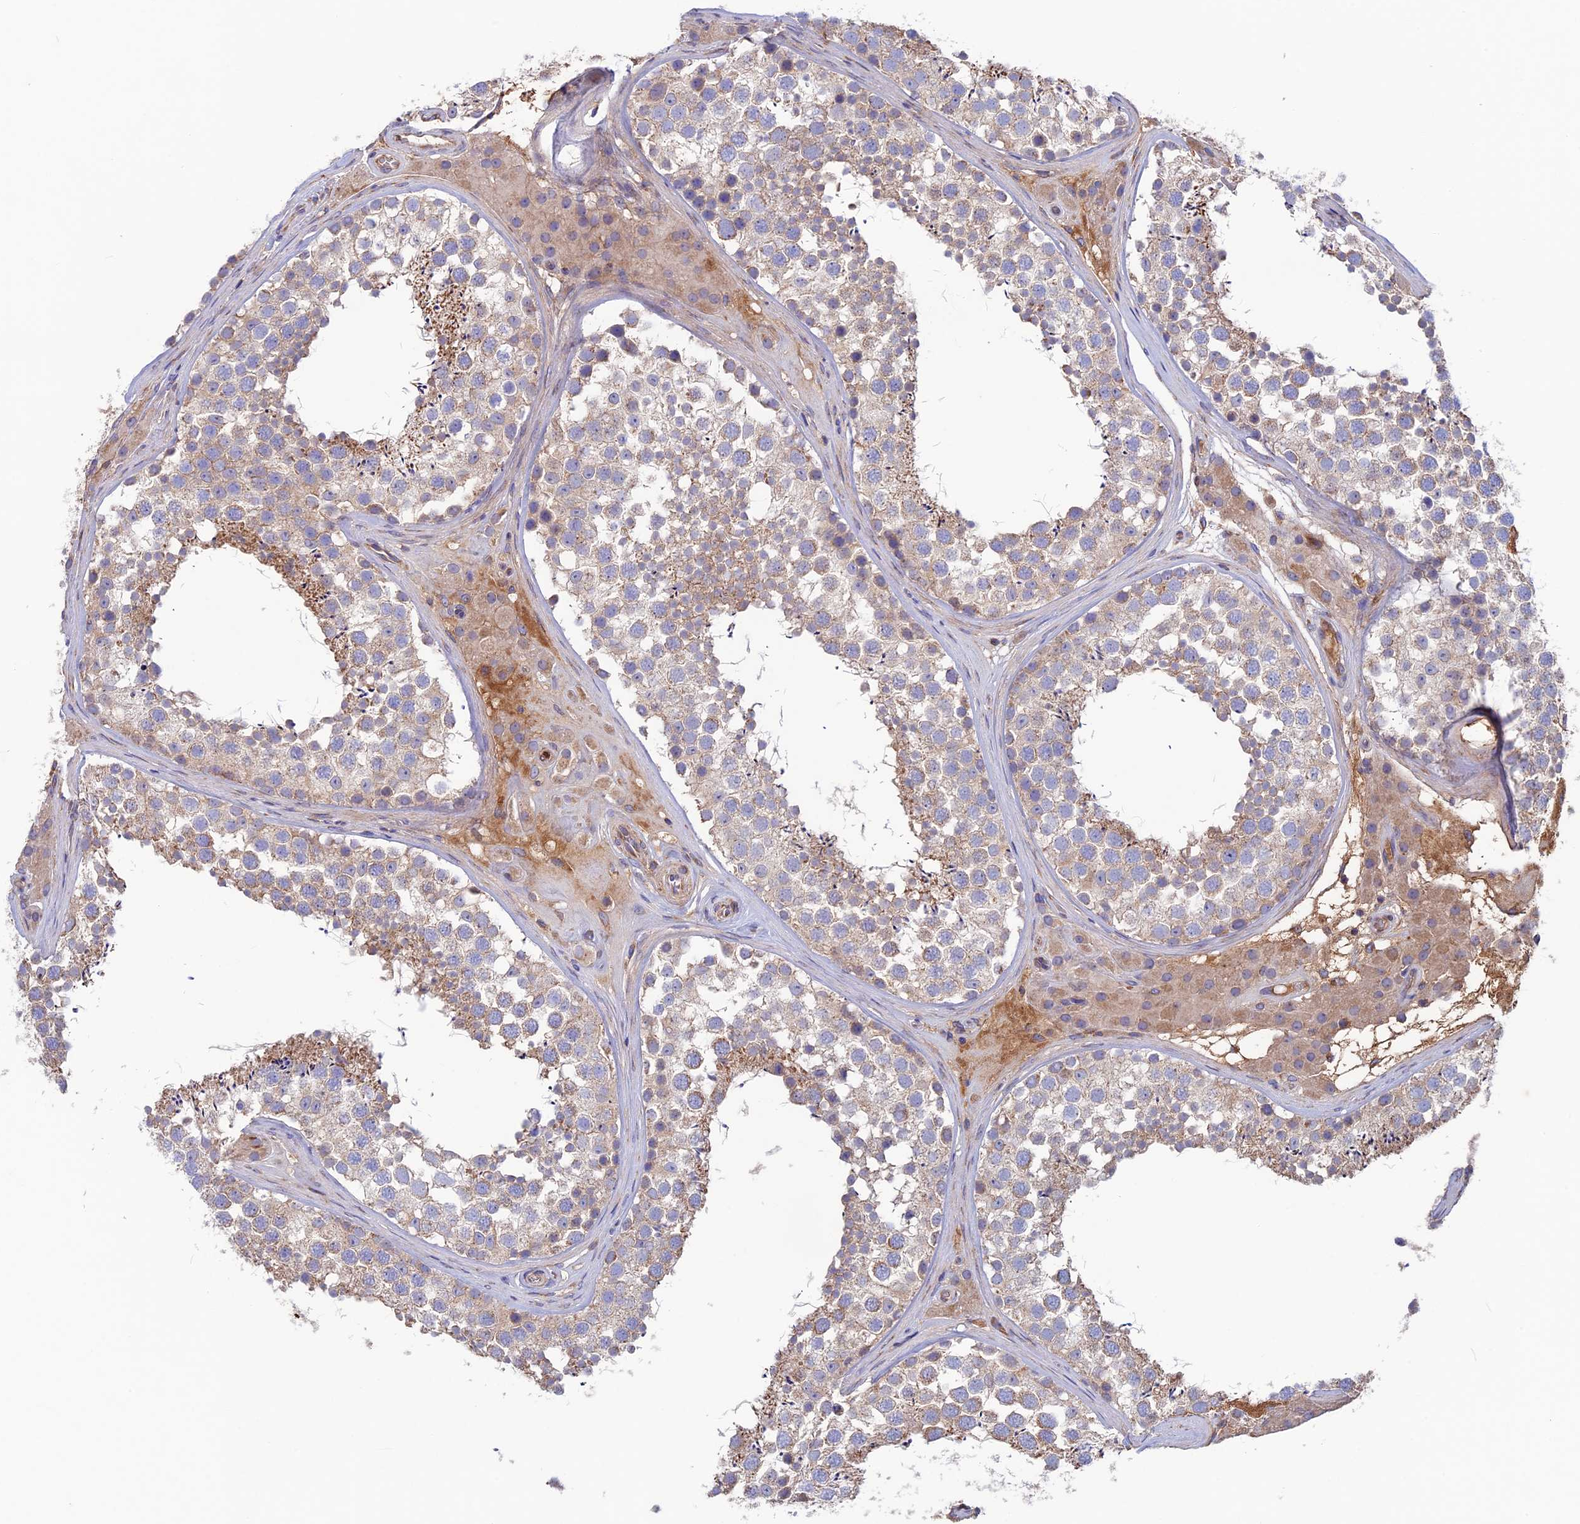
{"staining": {"intensity": "weak", "quantity": "25%-75%", "location": "cytoplasmic/membranous"}, "tissue": "testis", "cell_type": "Cells in seminiferous ducts", "image_type": "normal", "snomed": [{"axis": "morphology", "description": "Normal tissue, NOS"}, {"axis": "topography", "description": "Testis"}], "caption": "Normal testis demonstrates weak cytoplasmic/membranous staining in about 25%-75% of cells in seminiferous ducts, visualized by immunohistochemistry.", "gene": "SLC15A5", "patient": {"sex": "male", "age": 46}}